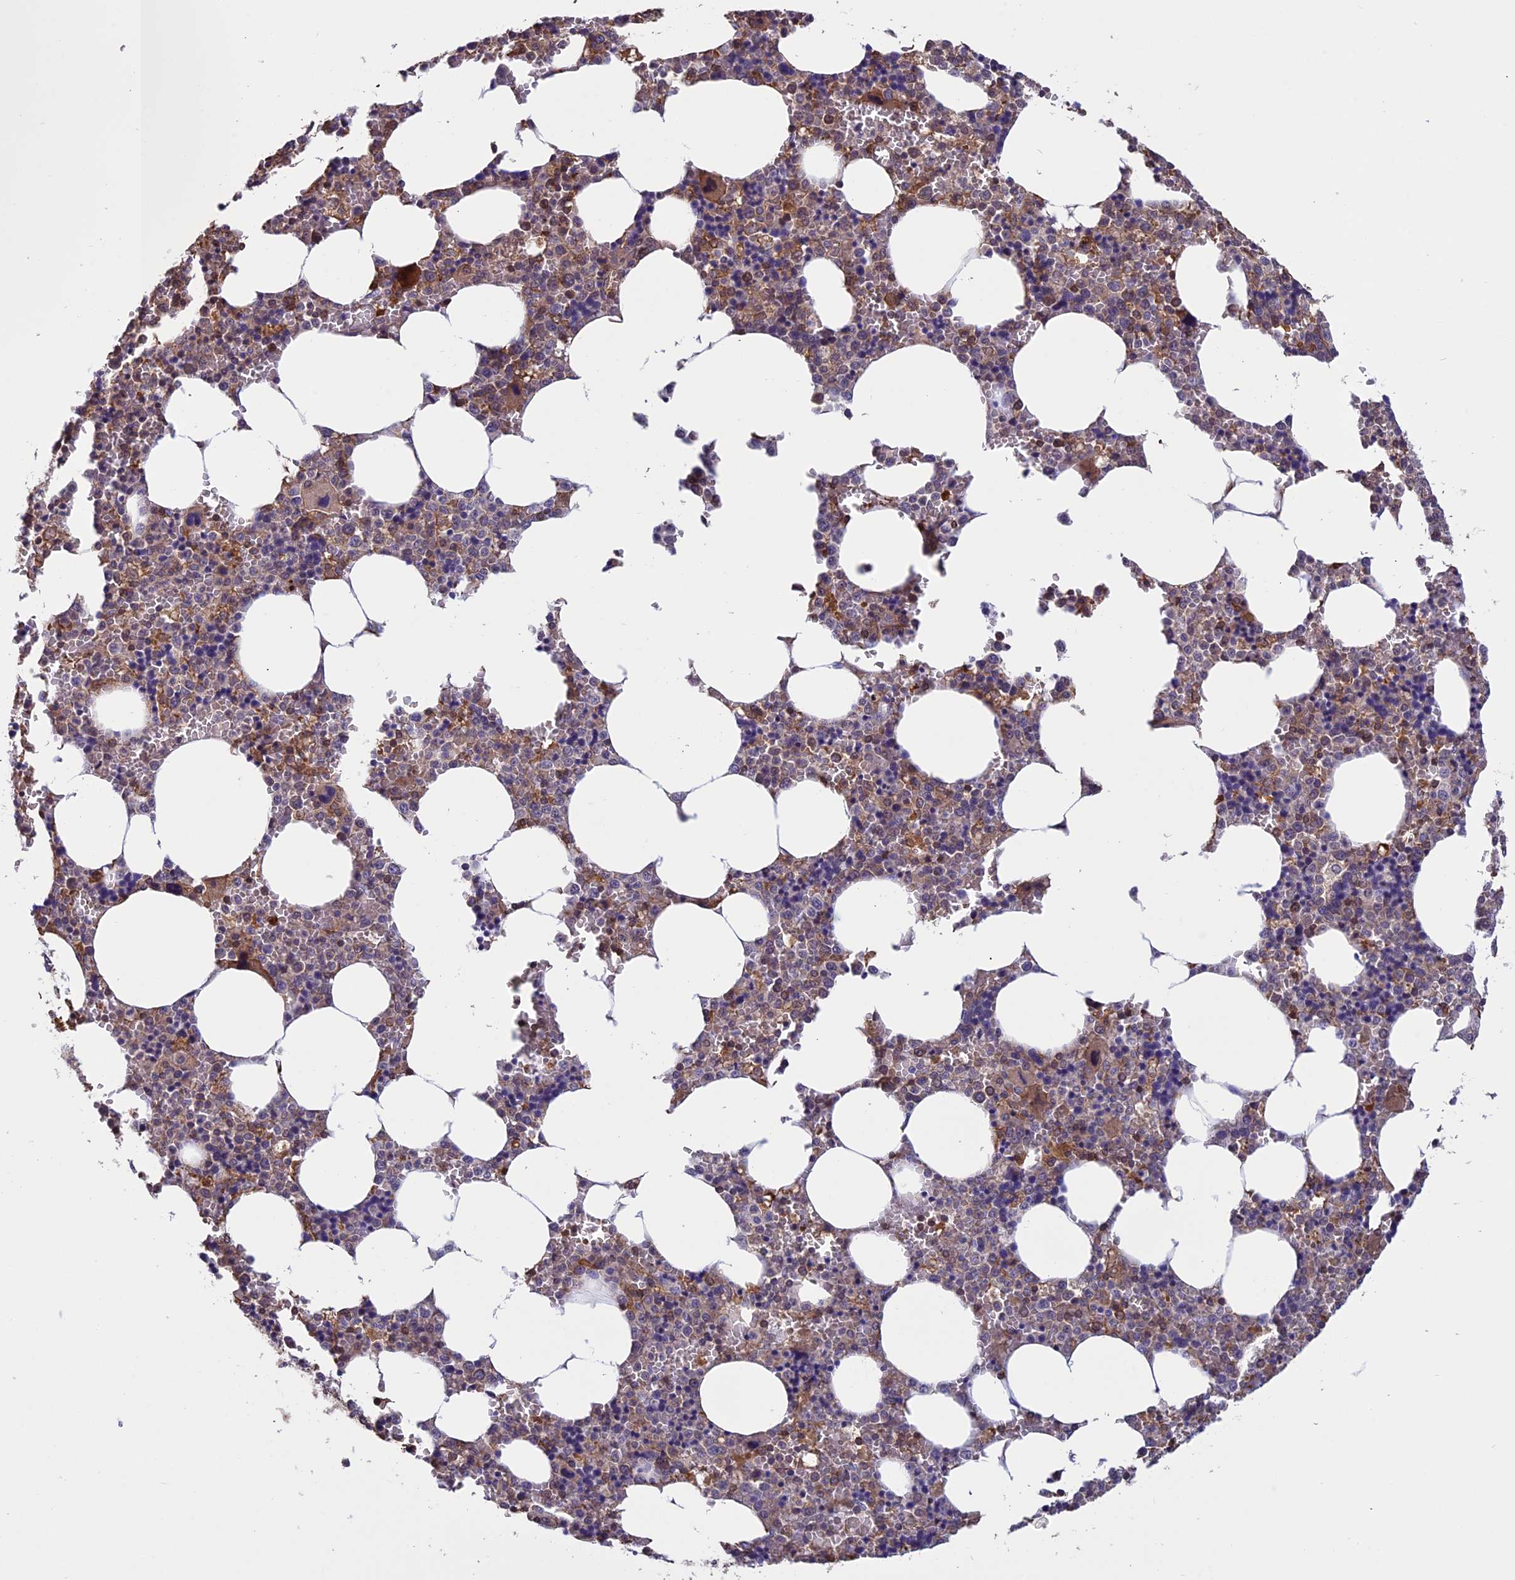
{"staining": {"intensity": "strong", "quantity": "<25%", "location": "cytoplasmic/membranous"}, "tissue": "bone marrow", "cell_type": "Hematopoietic cells", "image_type": "normal", "snomed": [{"axis": "morphology", "description": "Normal tissue, NOS"}, {"axis": "topography", "description": "Bone marrow"}], "caption": "High-power microscopy captured an immunohistochemistry micrograph of unremarkable bone marrow, revealing strong cytoplasmic/membranous expression in about <25% of hematopoietic cells.", "gene": "ARHGAP18", "patient": {"sex": "male", "age": 70}}